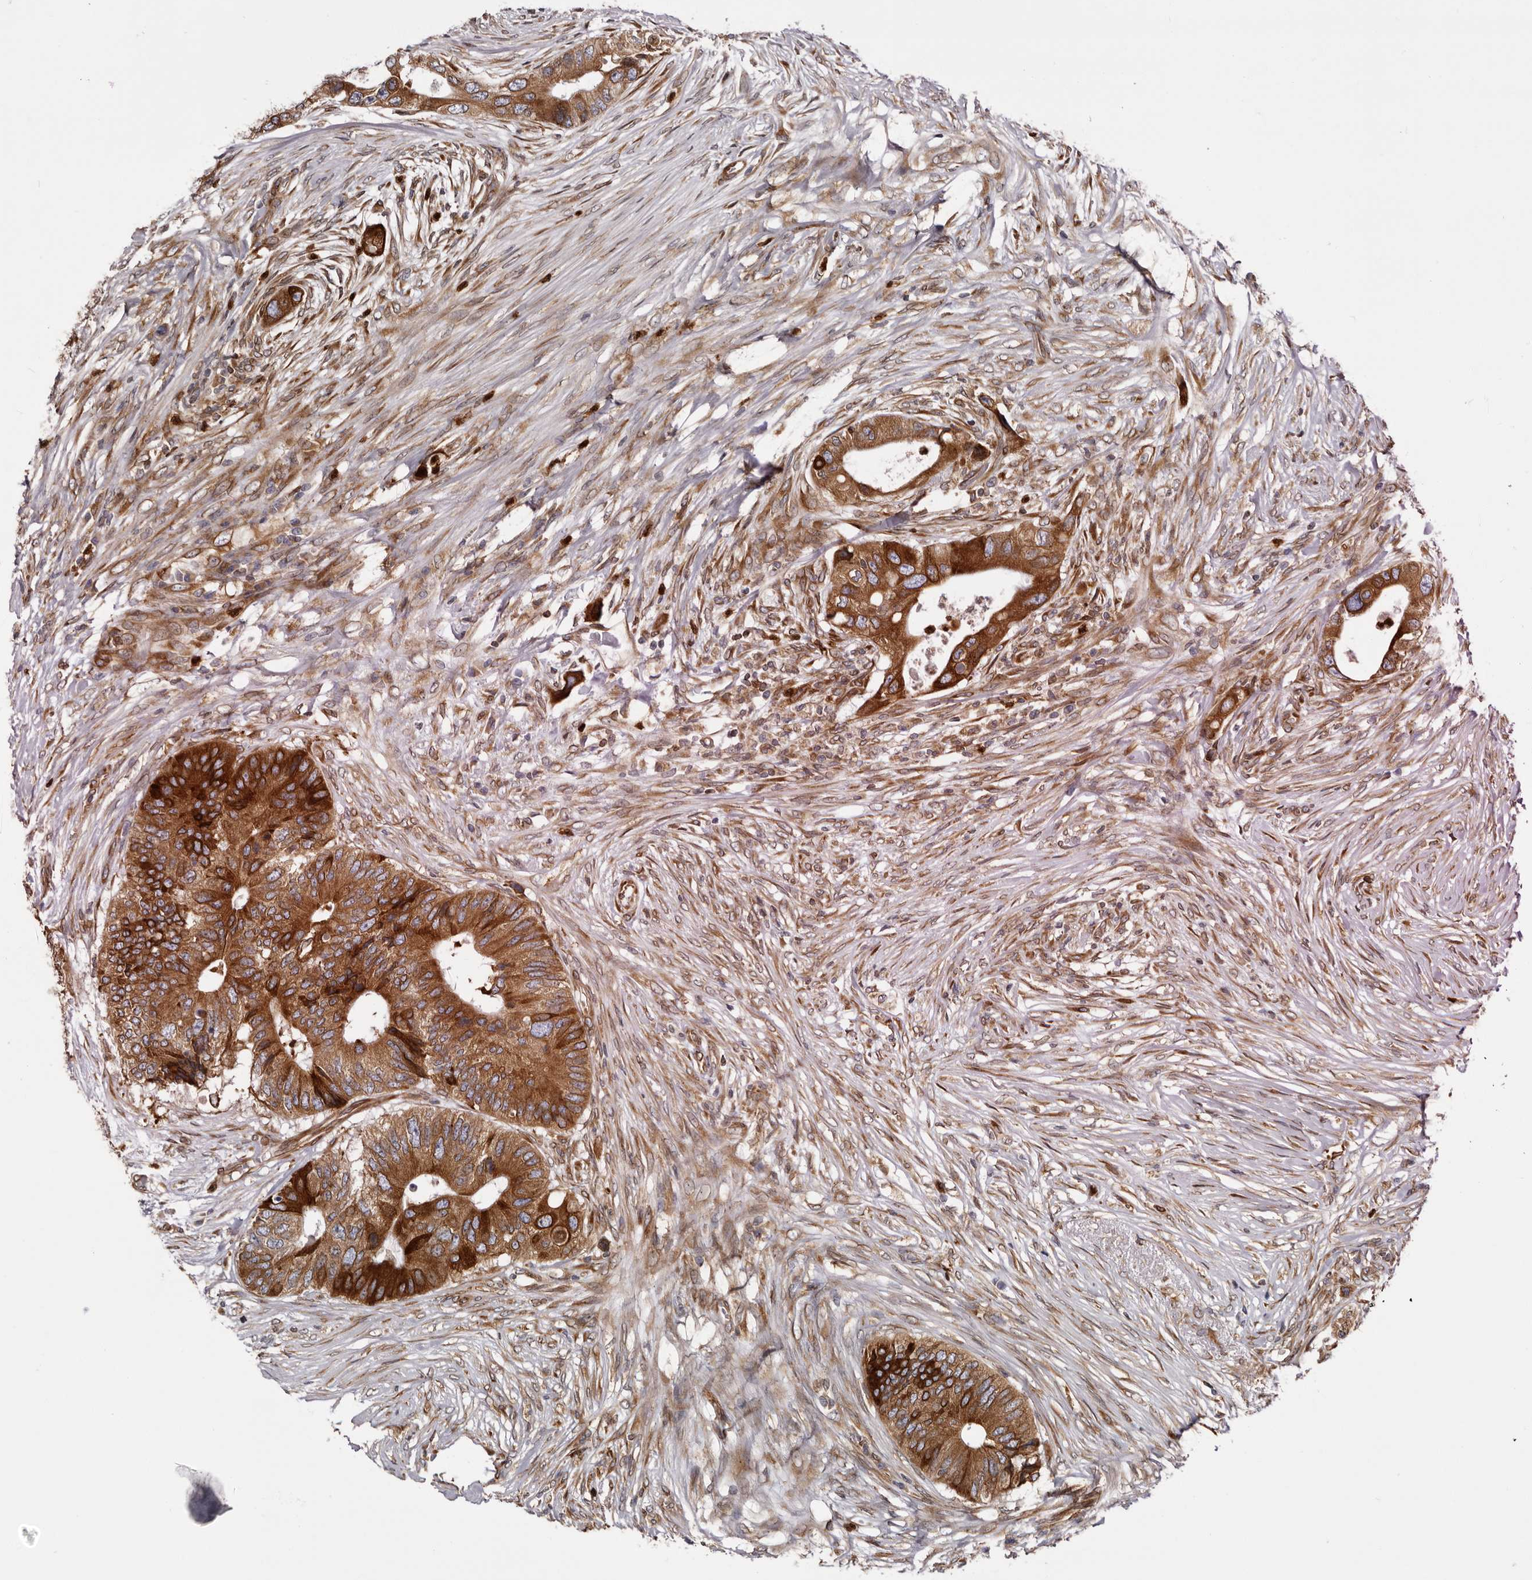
{"staining": {"intensity": "strong", "quantity": ">75%", "location": "cytoplasmic/membranous"}, "tissue": "colorectal cancer", "cell_type": "Tumor cells", "image_type": "cancer", "snomed": [{"axis": "morphology", "description": "Adenocarcinoma, NOS"}, {"axis": "topography", "description": "Colon"}], "caption": "Colorectal adenocarcinoma stained for a protein (brown) reveals strong cytoplasmic/membranous positive staining in approximately >75% of tumor cells.", "gene": "C4orf3", "patient": {"sex": "male", "age": 71}}